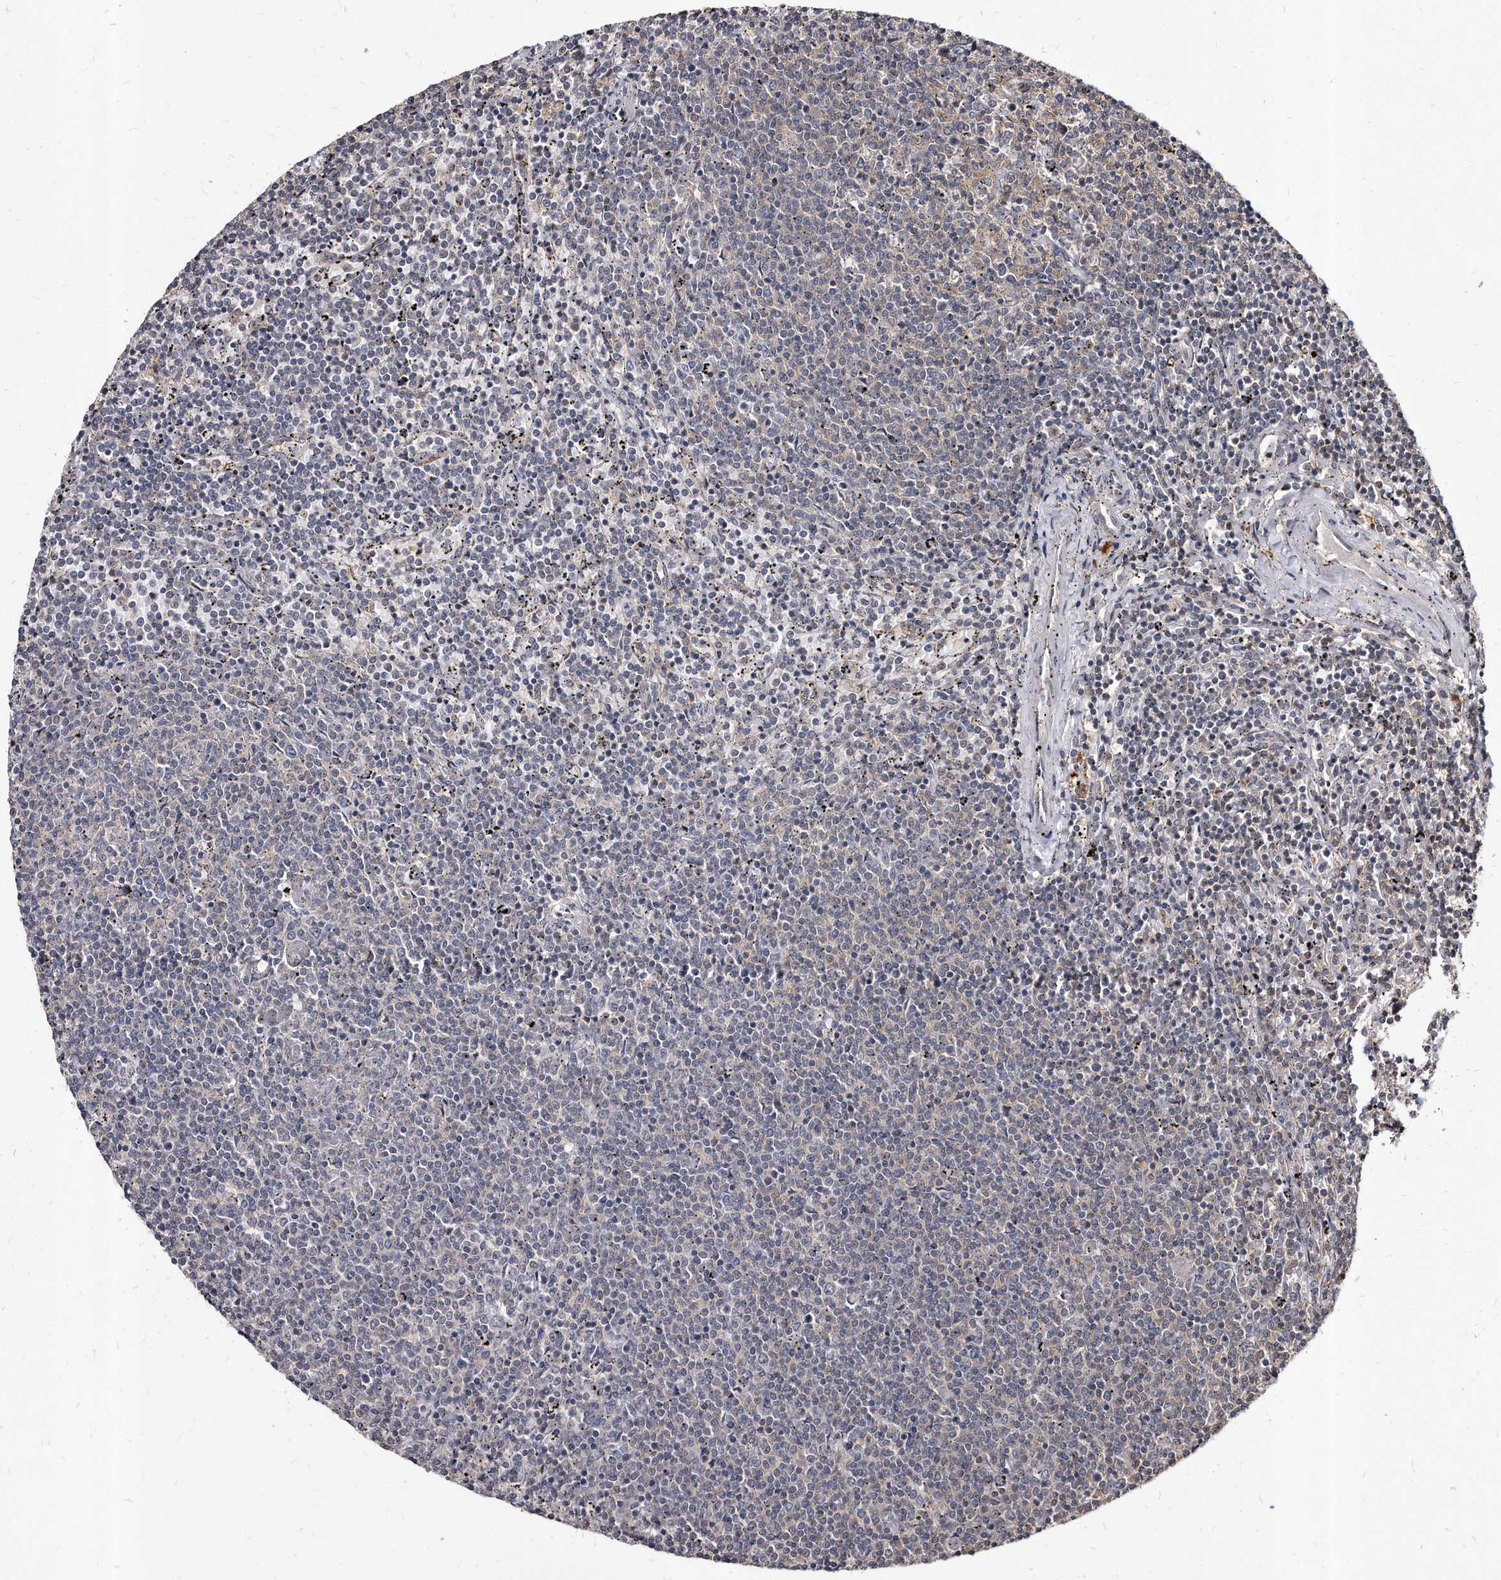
{"staining": {"intensity": "negative", "quantity": "none", "location": "none"}, "tissue": "lymphoma", "cell_type": "Tumor cells", "image_type": "cancer", "snomed": [{"axis": "morphology", "description": "Malignant lymphoma, non-Hodgkin's type, Low grade"}, {"axis": "topography", "description": "Spleen"}], "caption": "An immunohistochemistry (IHC) image of lymphoma is shown. There is no staining in tumor cells of lymphoma.", "gene": "KLHDC3", "patient": {"sex": "female", "age": 50}}